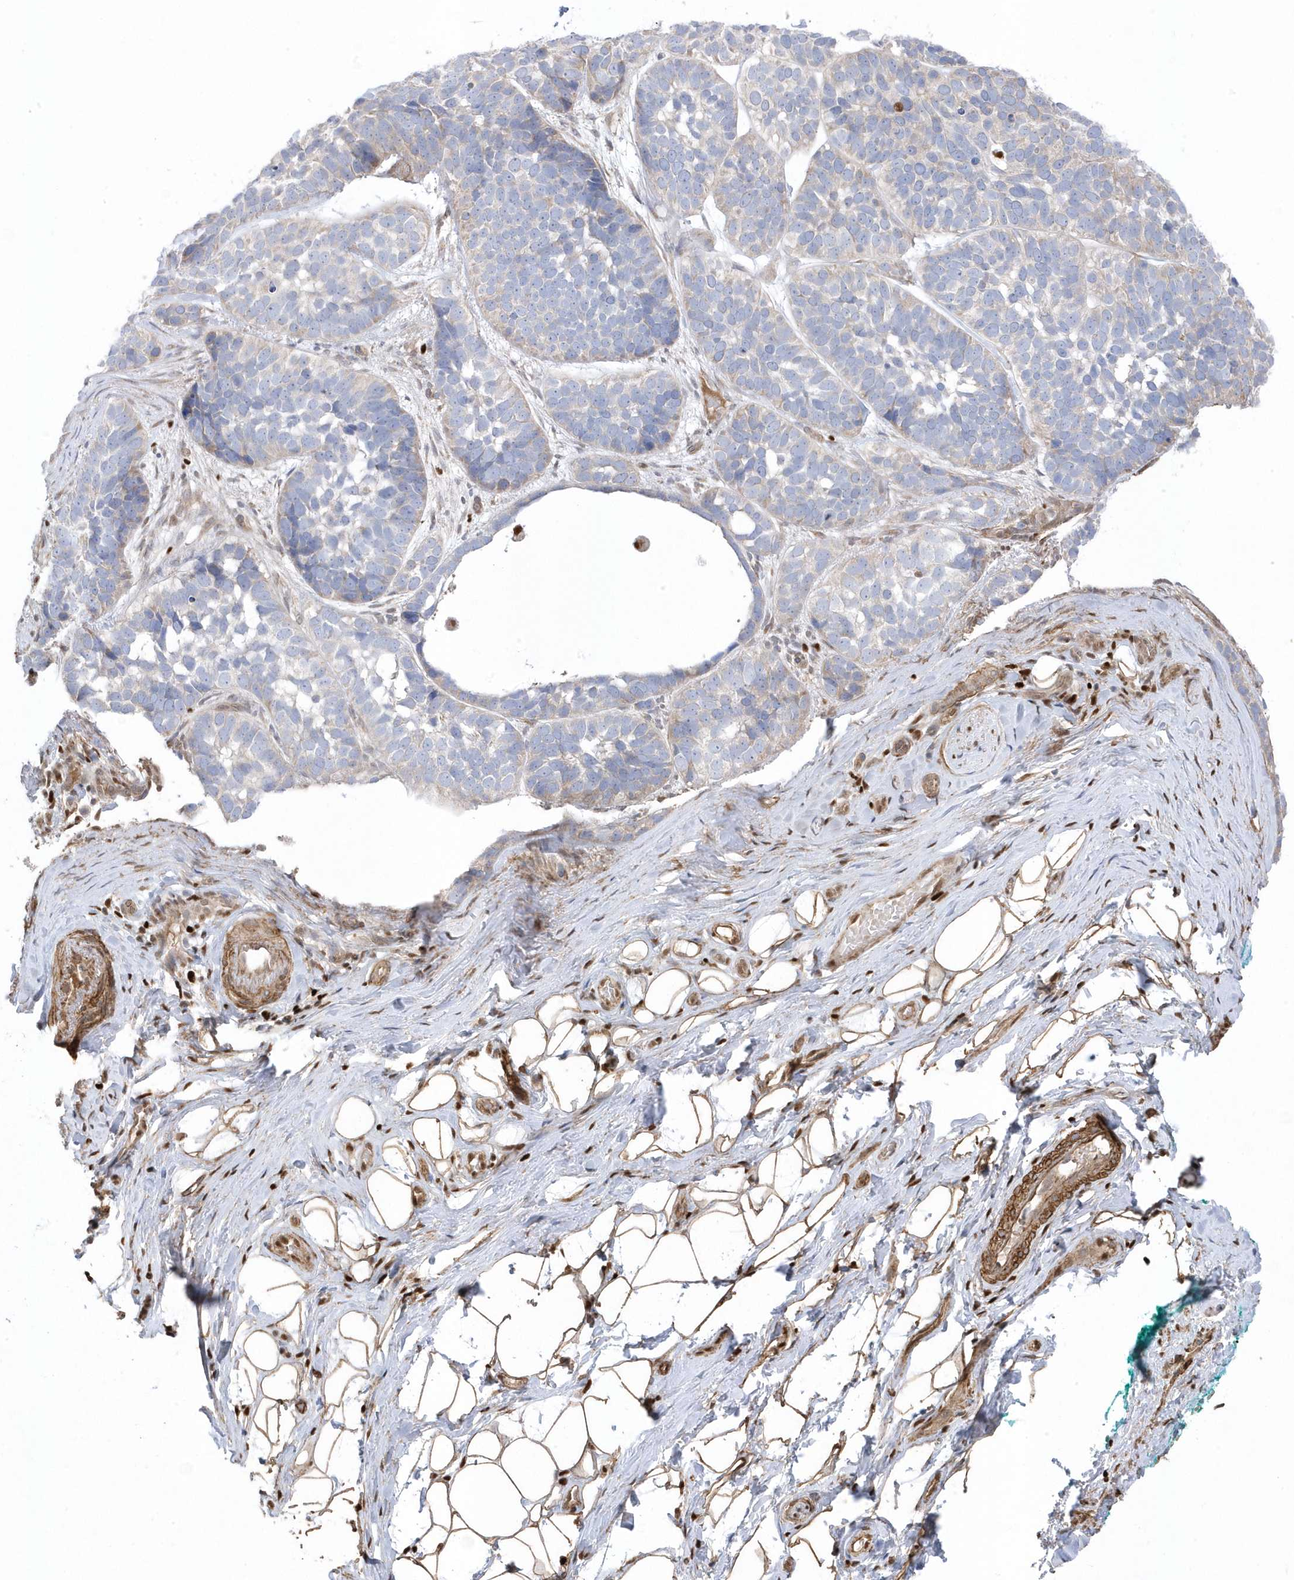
{"staining": {"intensity": "negative", "quantity": "none", "location": "none"}, "tissue": "skin cancer", "cell_type": "Tumor cells", "image_type": "cancer", "snomed": [{"axis": "morphology", "description": "Basal cell carcinoma"}, {"axis": "topography", "description": "Skin"}], "caption": "Immunohistochemistry of skin cancer (basal cell carcinoma) displays no staining in tumor cells.", "gene": "GTPBP6", "patient": {"sex": "male", "age": 62}}